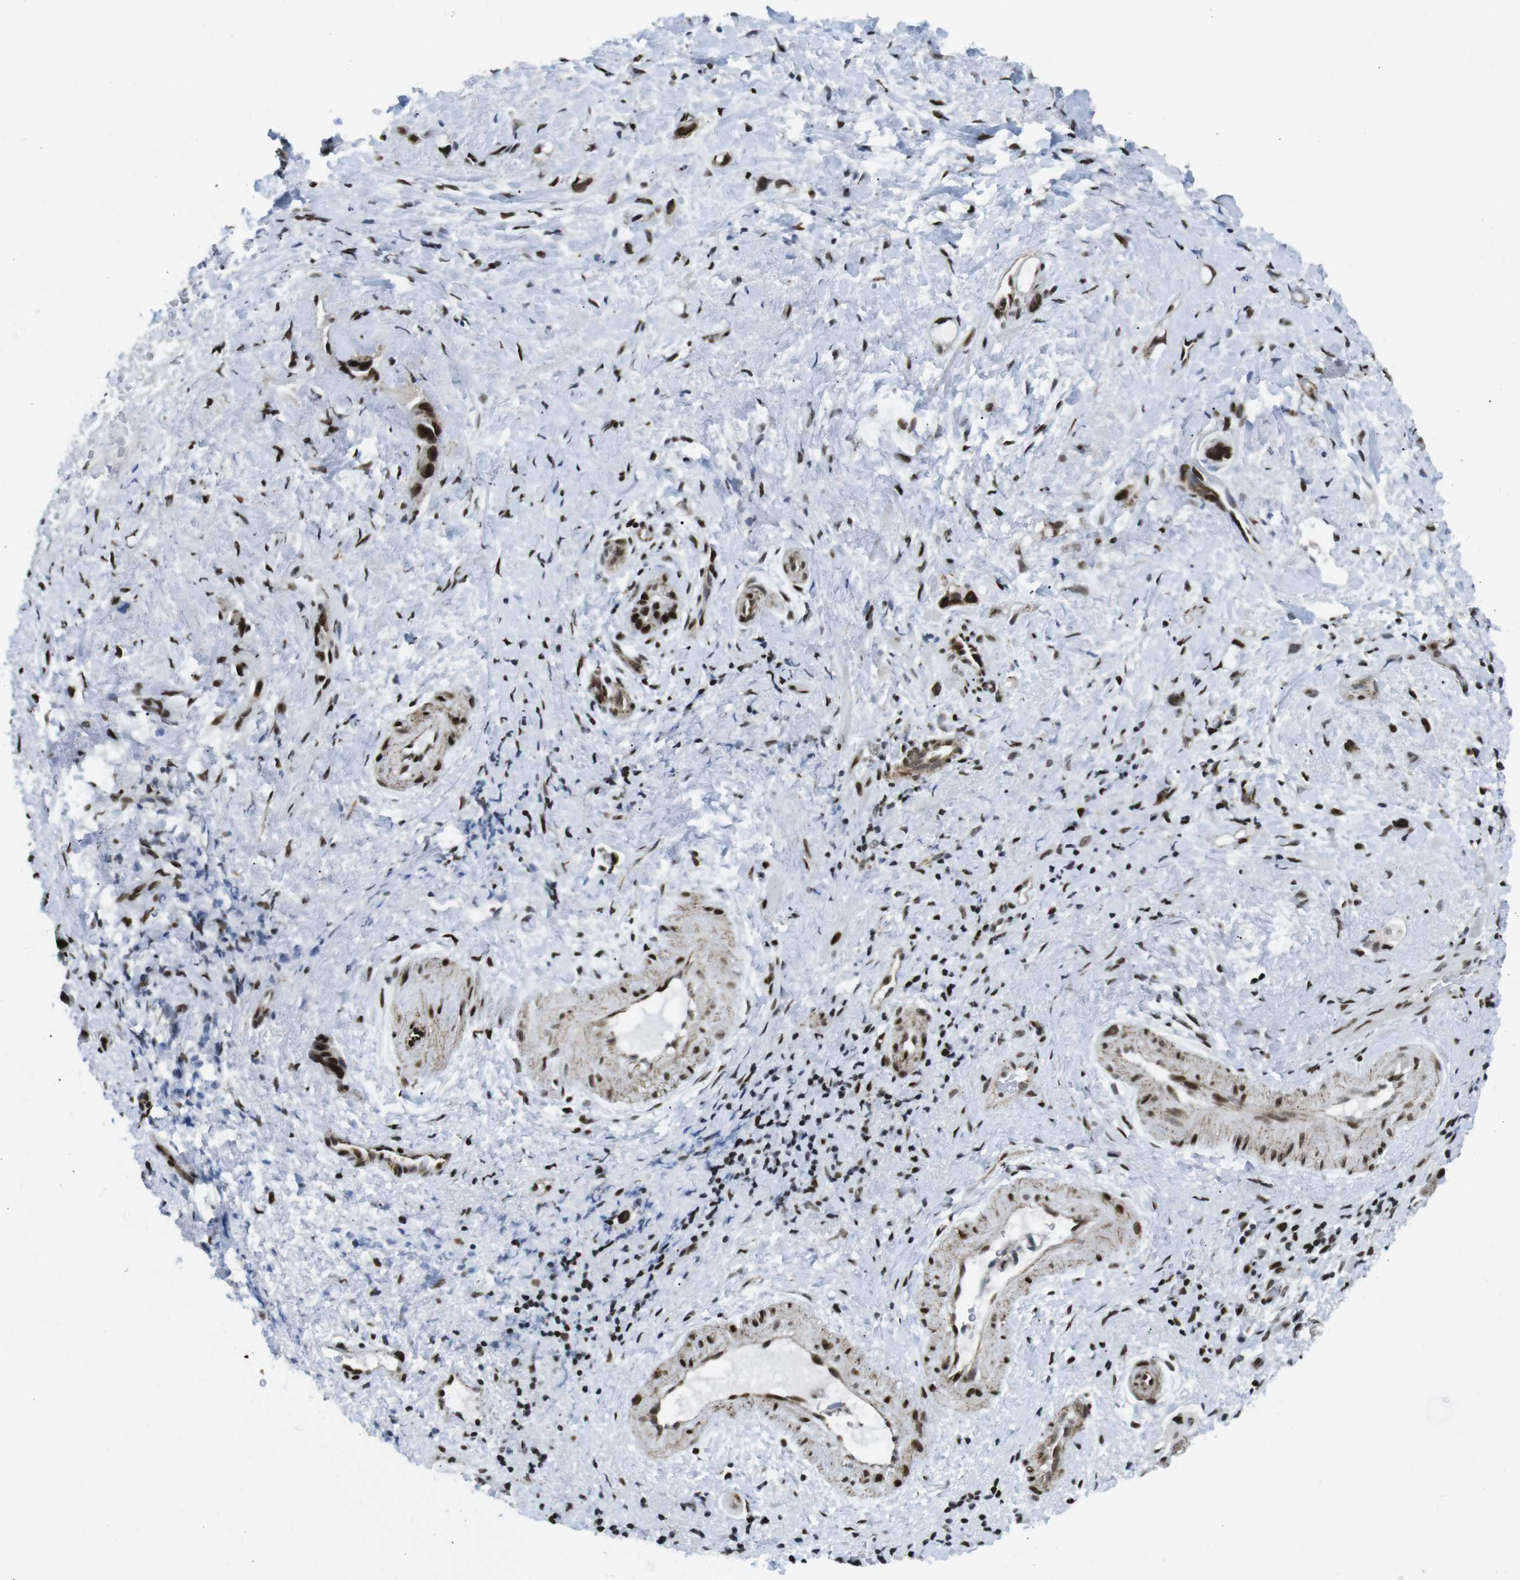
{"staining": {"intensity": "strong", "quantity": ">75%", "location": "nuclear"}, "tissue": "liver cancer", "cell_type": "Tumor cells", "image_type": "cancer", "snomed": [{"axis": "morphology", "description": "Cholangiocarcinoma"}, {"axis": "topography", "description": "Liver"}], "caption": "A micrograph showing strong nuclear expression in about >75% of tumor cells in liver cholangiocarcinoma, as visualized by brown immunohistochemical staining.", "gene": "ARID1A", "patient": {"sex": "female", "age": 65}}